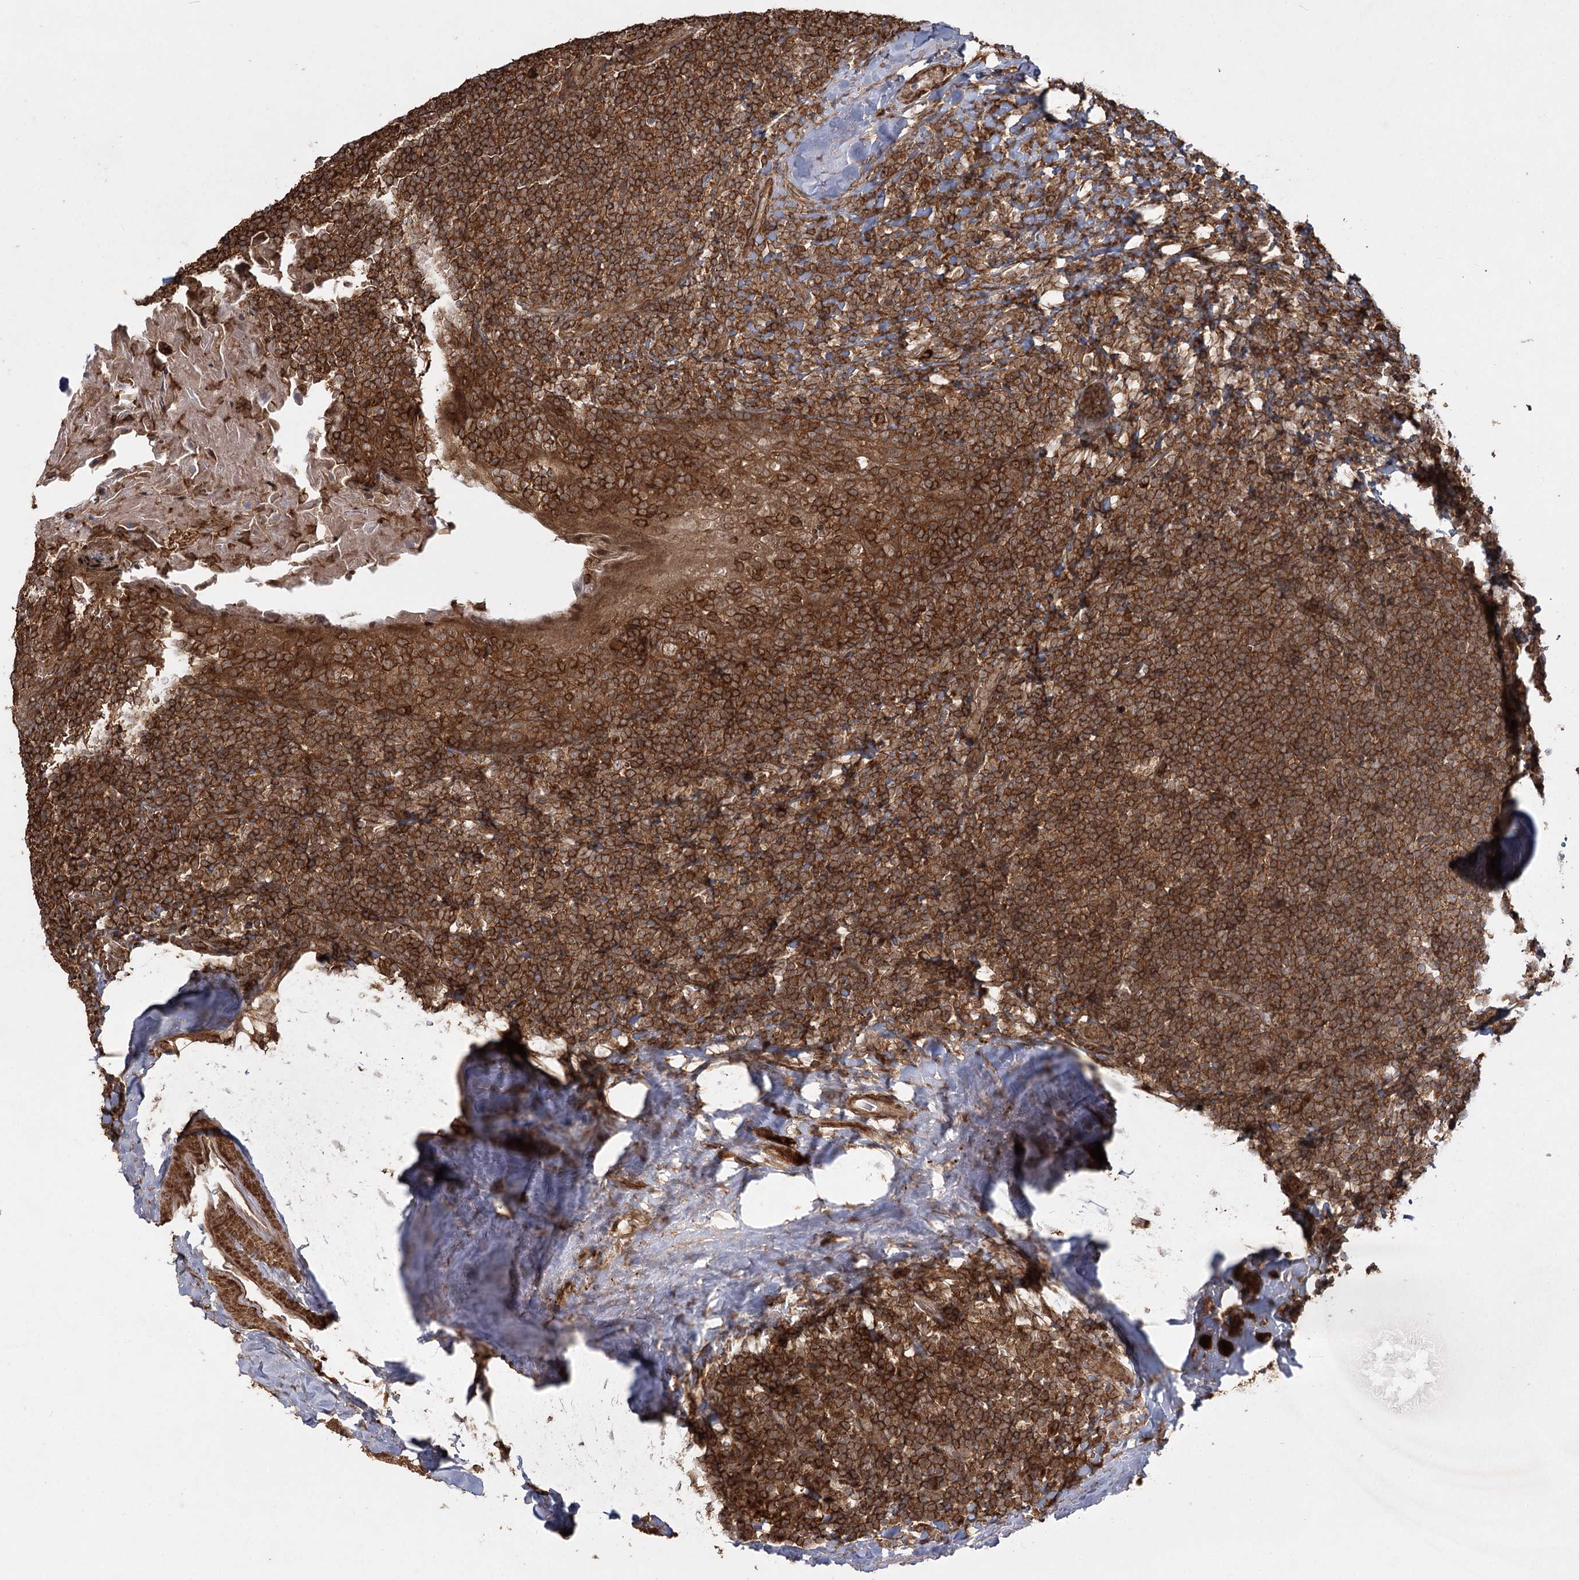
{"staining": {"intensity": "moderate", "quantity": ">75%", "location": "cytoplasmic/membranous"}, "tissue": "tonsil", "cell_type": "Germinal center cells", "image_type": "normal", "snomed": [{"axis": "morphology", "description": "Normal tissue, NOS"}, {"axis": "topography", "description": "Tonsil"}], "caption": "This is an image of immunohistochemistry (IHC) staining of benign tonsil, which shows moderate positivity in the cytoplasmic/membranous of germinal center cells.", "gene": "MDFIC", "patient": {"sex": "male", "age": 37}}